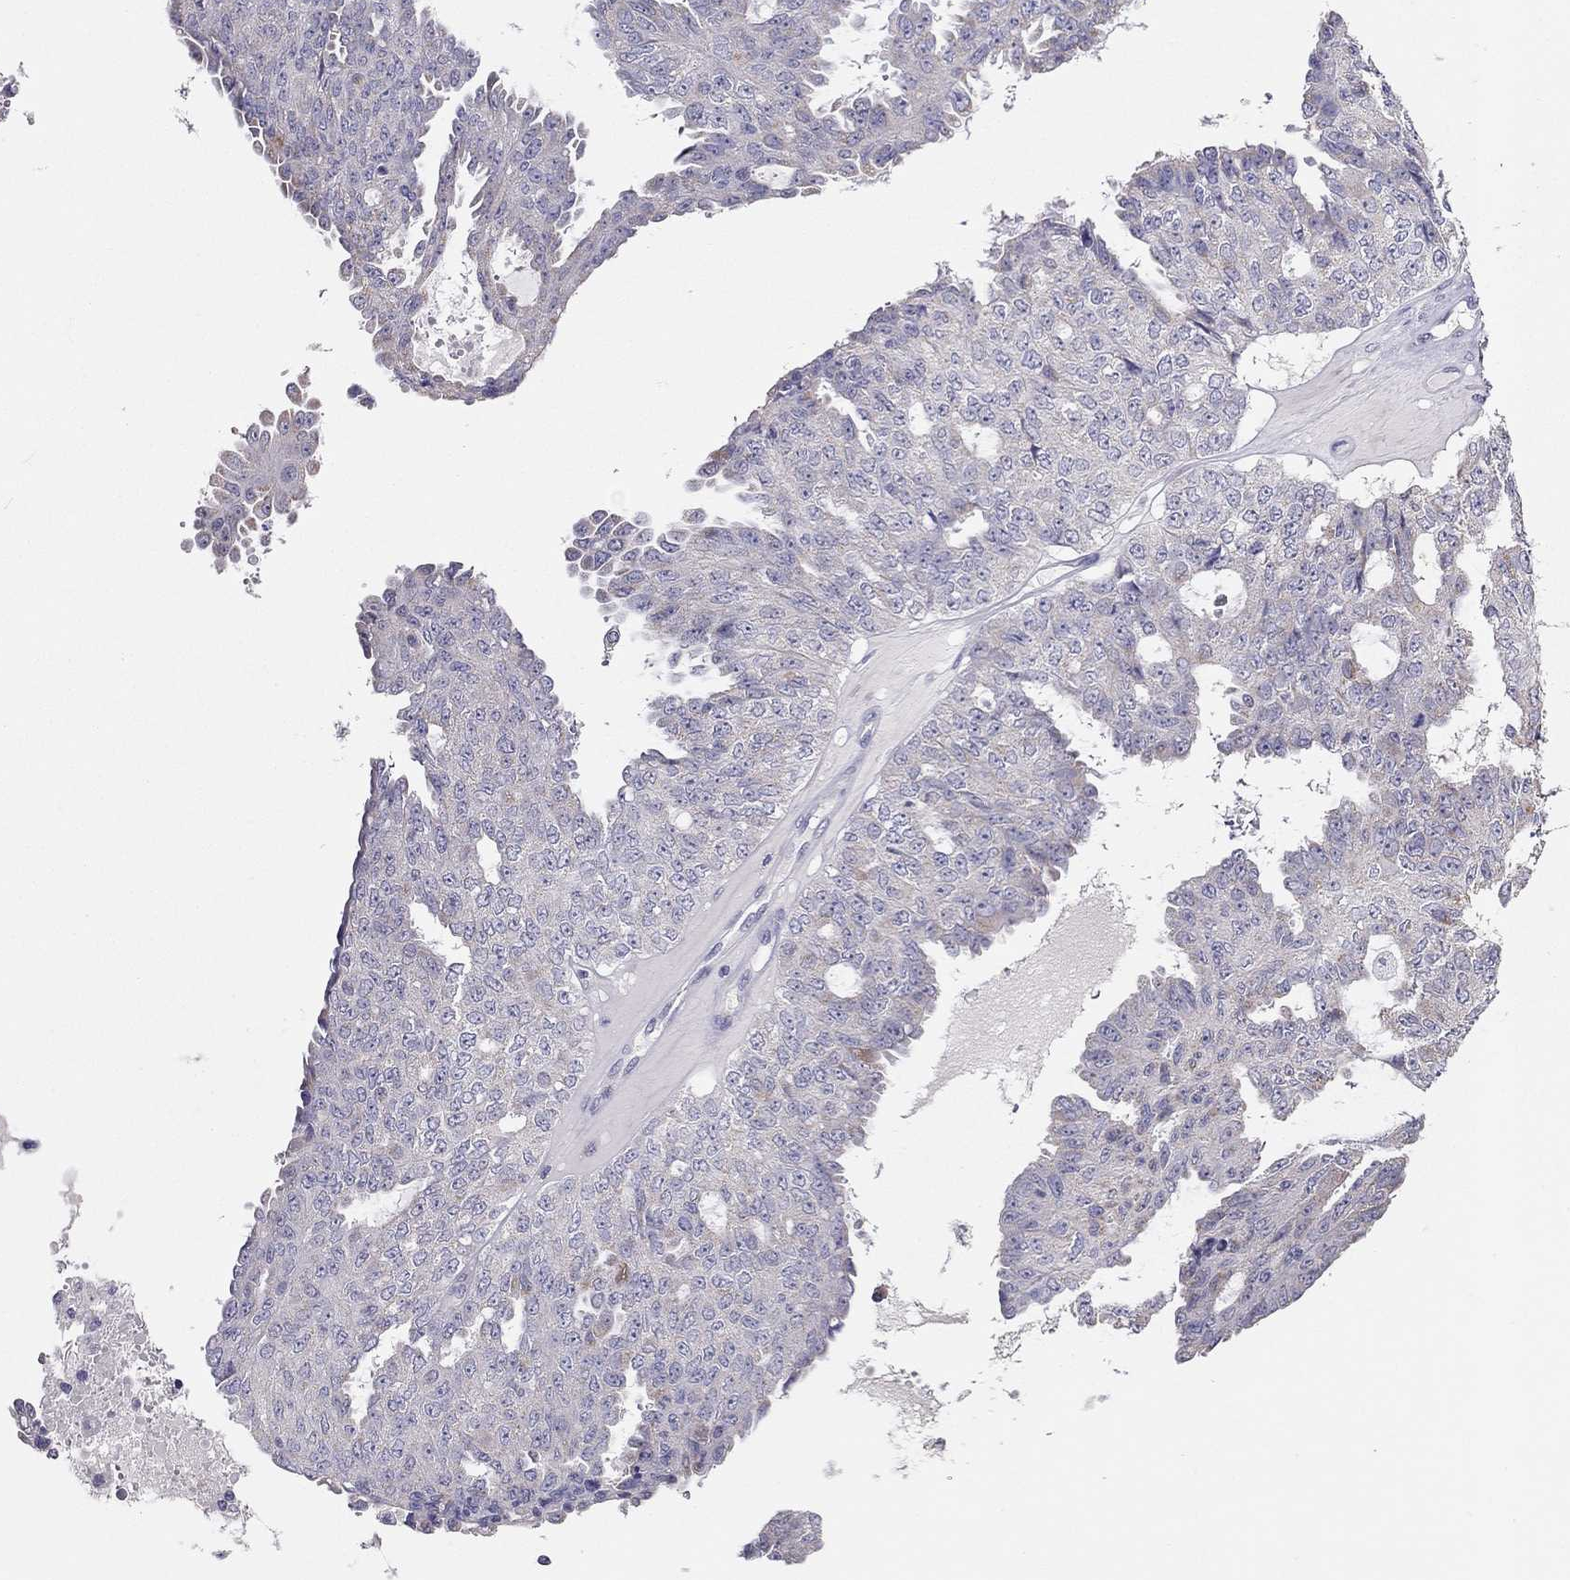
{"staining": {"intensity": "negative", "quantity": "none", "location": "none"}, "tissue": "ovarian cancer", "cell_type": "Tumor cells", "image_type": "cancer", "snomed": [{"axis": "morphology", "description": "Cystadenocarcinoma, serous, NOS"}, {"axis": "topography", "description": "Ovary"}], "caption": "IHC of ovarian cancer (serous cystadenocarcinoma) demonstrates no staining in tumor cells.", "gene": "CITED1", "patient": {"sex": "female", "age": 71}}